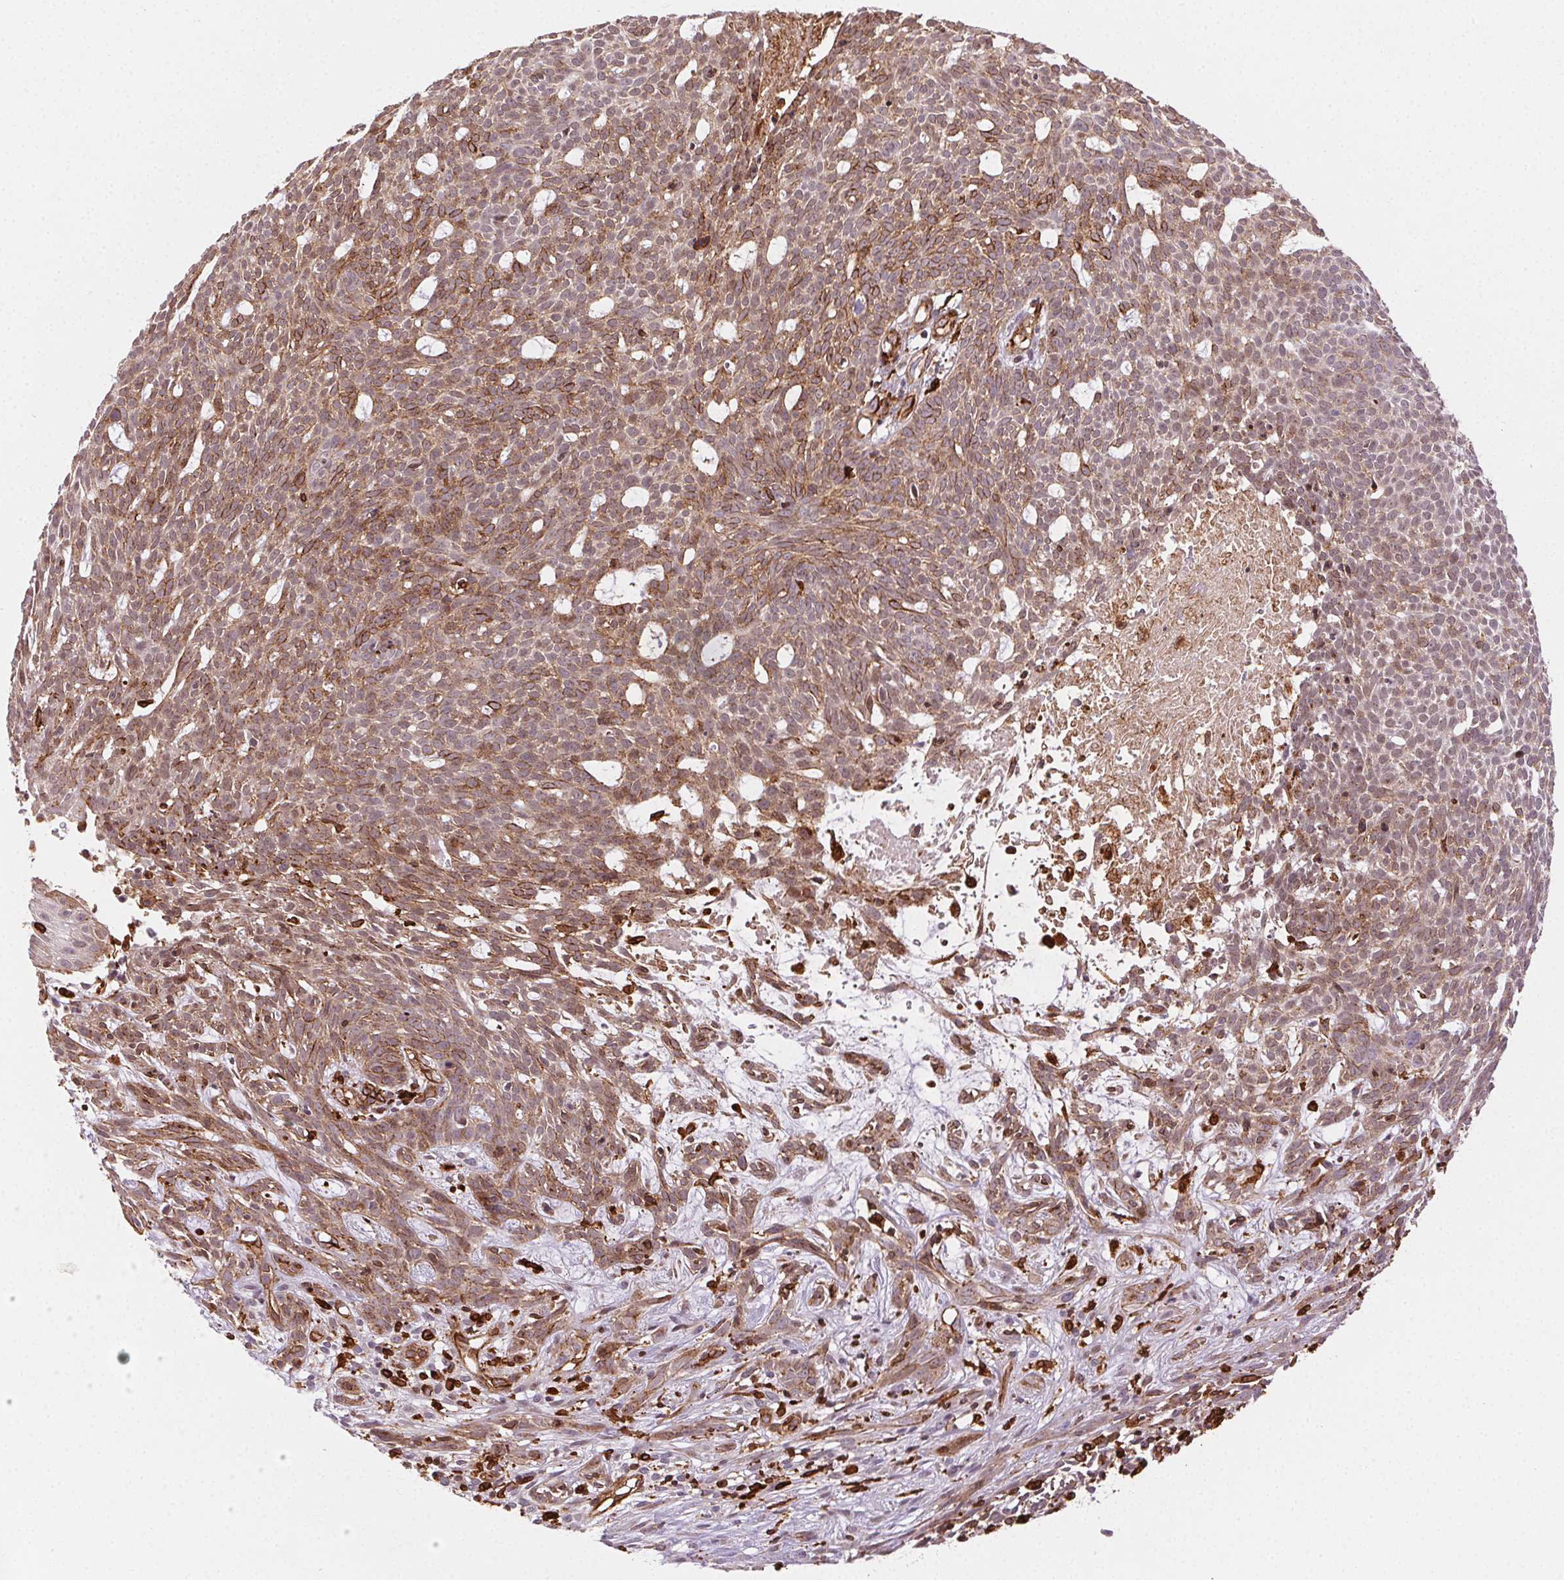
{"staining": {"intensity": "weak", "quantity": ">75%", "location": "cytoplasmic/membranous"}, "tissue": "skin cancer", "cell_type": "Tumor cells", "image_type": "cancer", "snomed": [{"axis": "morphology", "description": "Basal cell carcinoma"}, {"axis": "topography", "description": "Skin"}], "caption": "The immunohistochemical stain labels weak cytoplasmic/membranous positivity in tumor cells of basal cell carcinoma (skin) tissue.", "gene": "RNASET2", "patient": {"sex": "male", "age": 59}}